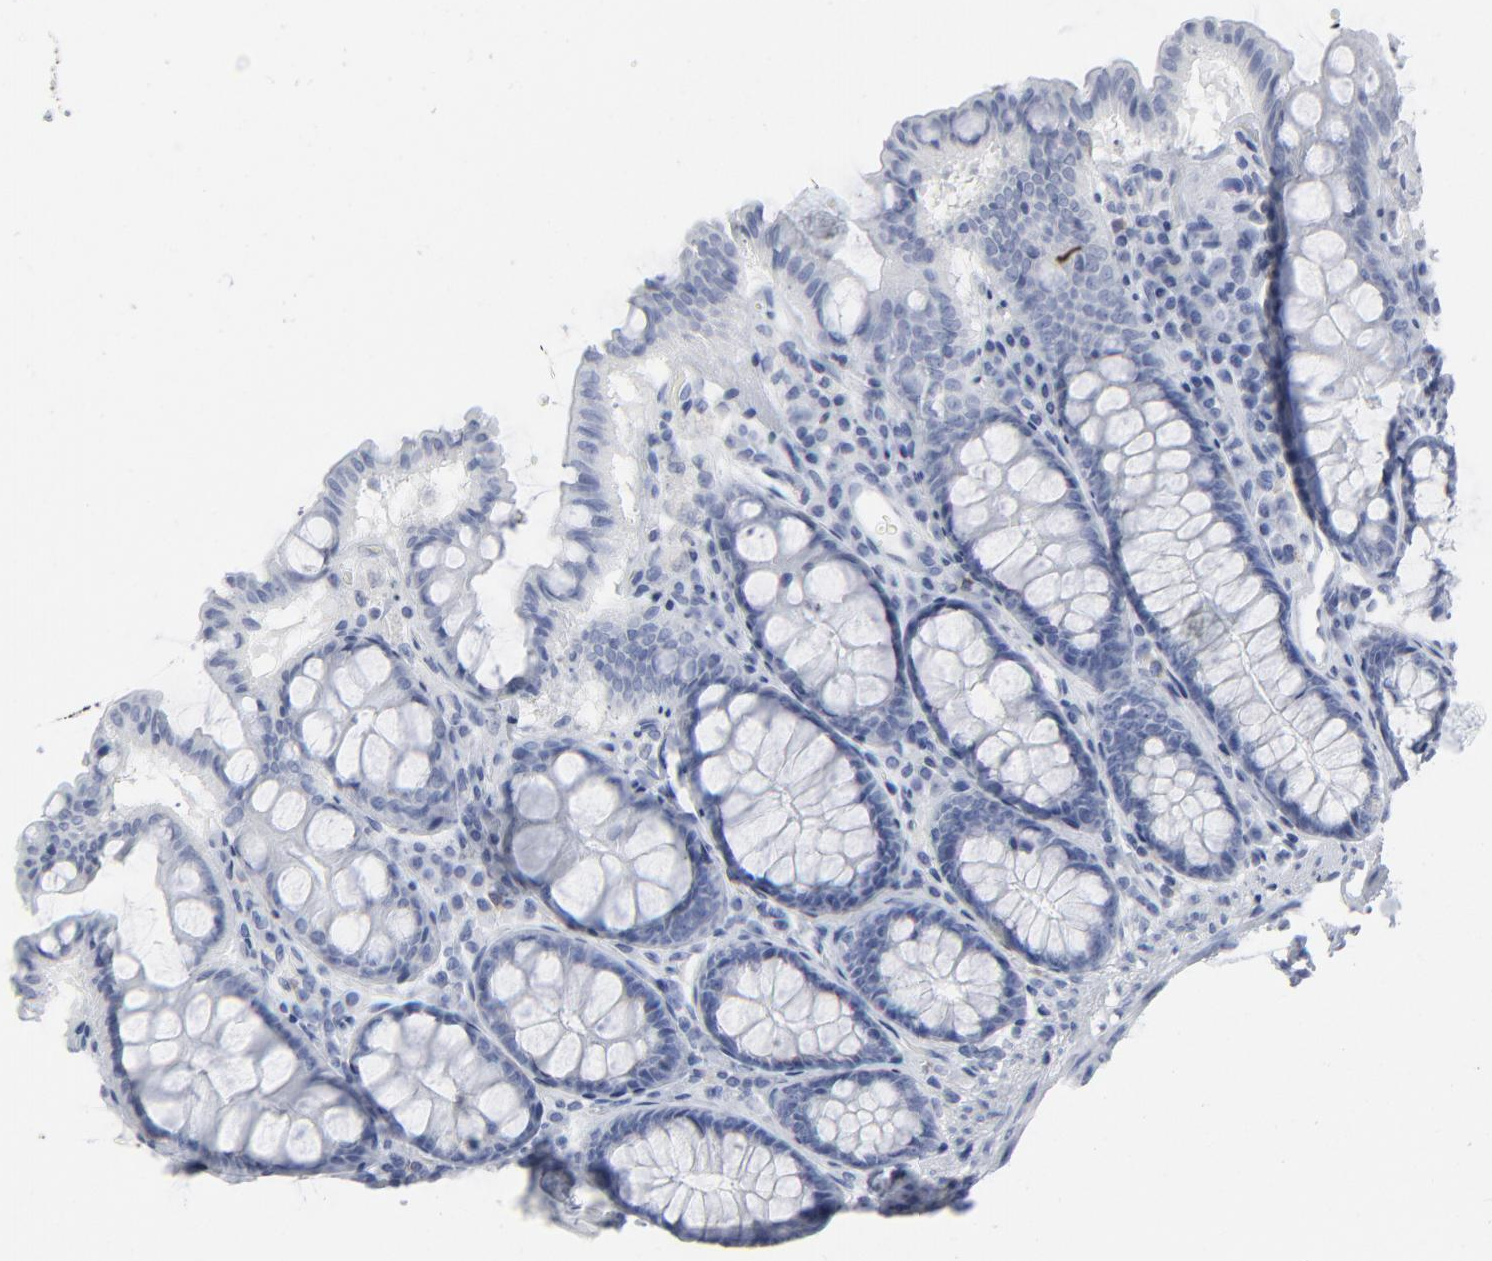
{"staining": {"intensity": "negative", "quantity": "none", "location": "none"}, "tissue": "colon", "cell_type": "Glandular cells", "image_type": "normal", "snomed": [{"axis": "morphology", "description": "Normal tissue, NOS"}, {"axis": "topography", "description": "Colon"}], "caption": "Immunohistochemistry (IHC) of benign colon shows no expression in glandular cells.", "gene": "PAGE1", "patient": {"sex": "female", "age": 61}}